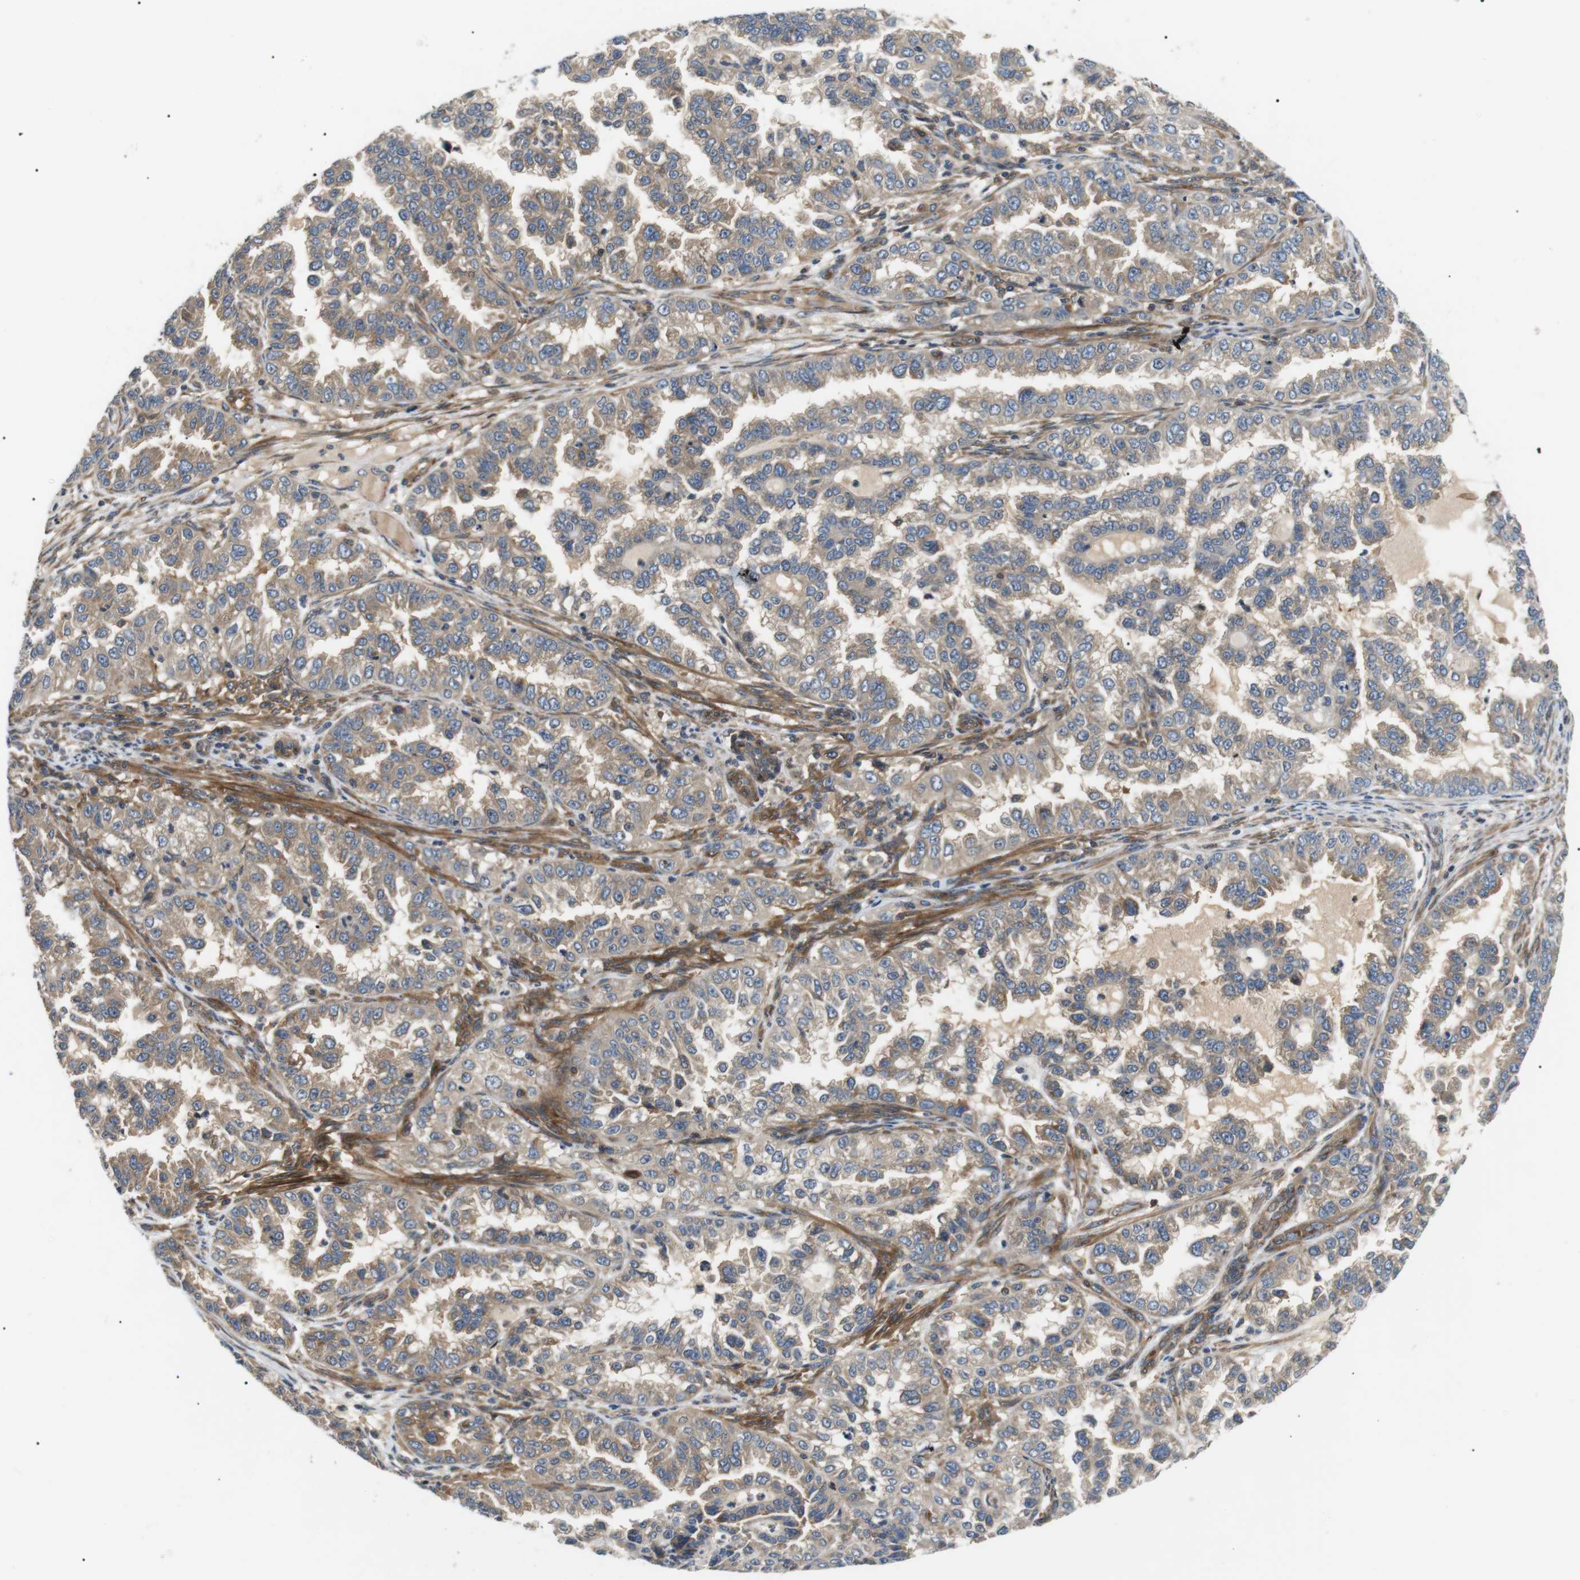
{"staining": {"intensity": "weak", "quantity": ">75%", "location": "cytoplasmic/membranous"}, "tissue": "endometrial cancer", "cell_type": "Tumor cells", "image_type": "cancer", "snomed": [{"axis": "morphology", "description": "Adenocarcinoma, NOS"}, {"axis": "topography", "description": "Endometrium"}], "caption": "Immunohistochemical staining of endometrial cancer shows low levels of weak cytoplasmic/membranous staining in approximately >75% of tumor cells. (DAB (3,3'-diaminobenzidine) IHC, brown staining for protein, blue staining for nuclei).", "gene": "DIPK1A", "patient": {"sex": "female", "age": 85}}